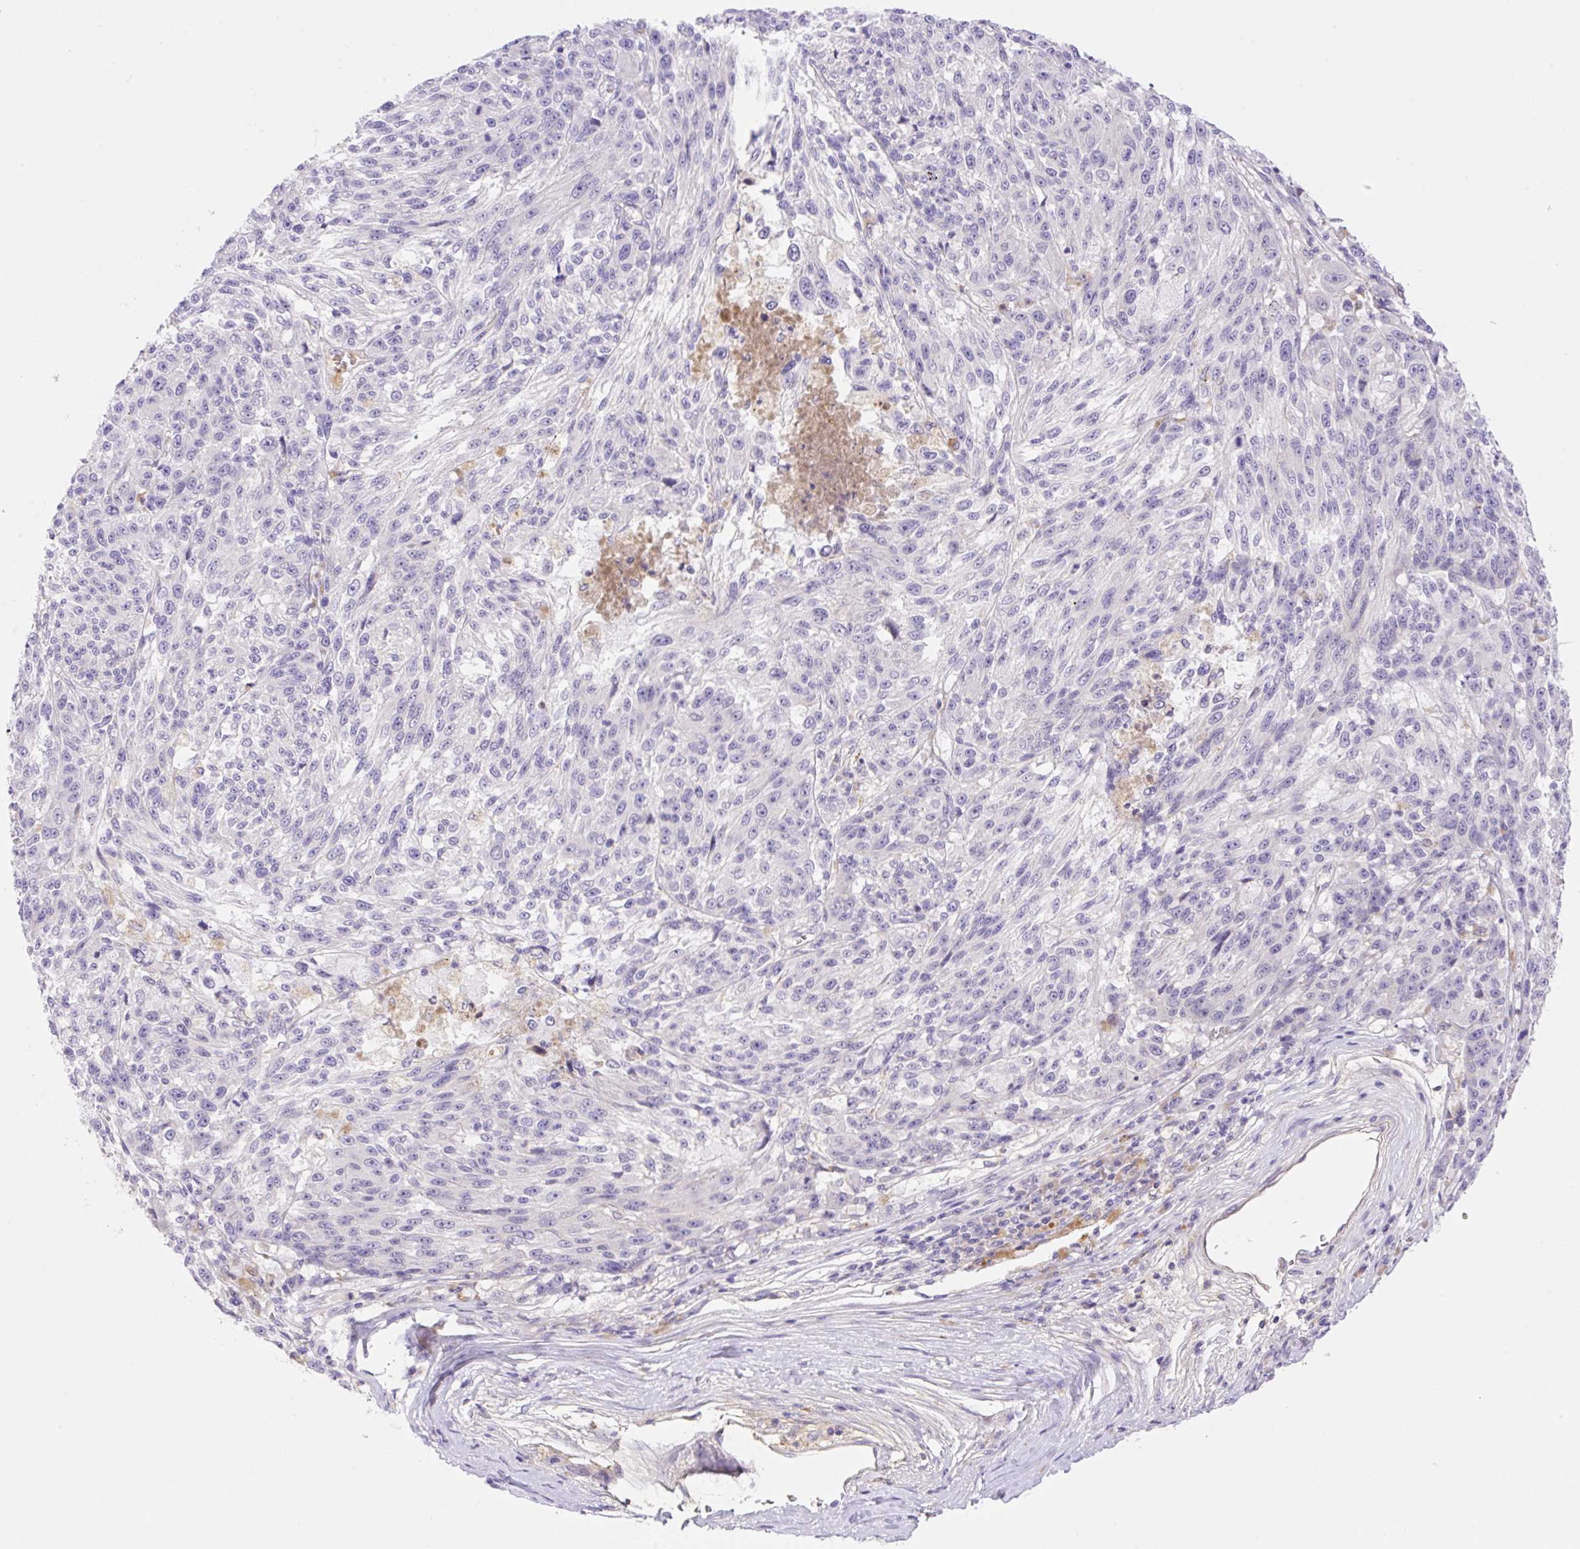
{"staining": {"intensity": "negative", "quantity": "none", "location": "none"}, "tissue": "melanoma", "cell_type": "Tumor cells", "image_type": "cancer", "snomed": [{"axis": "morphology", "description": "Malignant melanoma, NOS"}, {"axis": "topography", "description": "Skin"}], "caption": "There is no significant expression in tumor cells of melanoma. (DAB IHC, high magnification).", "gene": "DENND5A", "patient": {"sex": "male", "age": 53}}